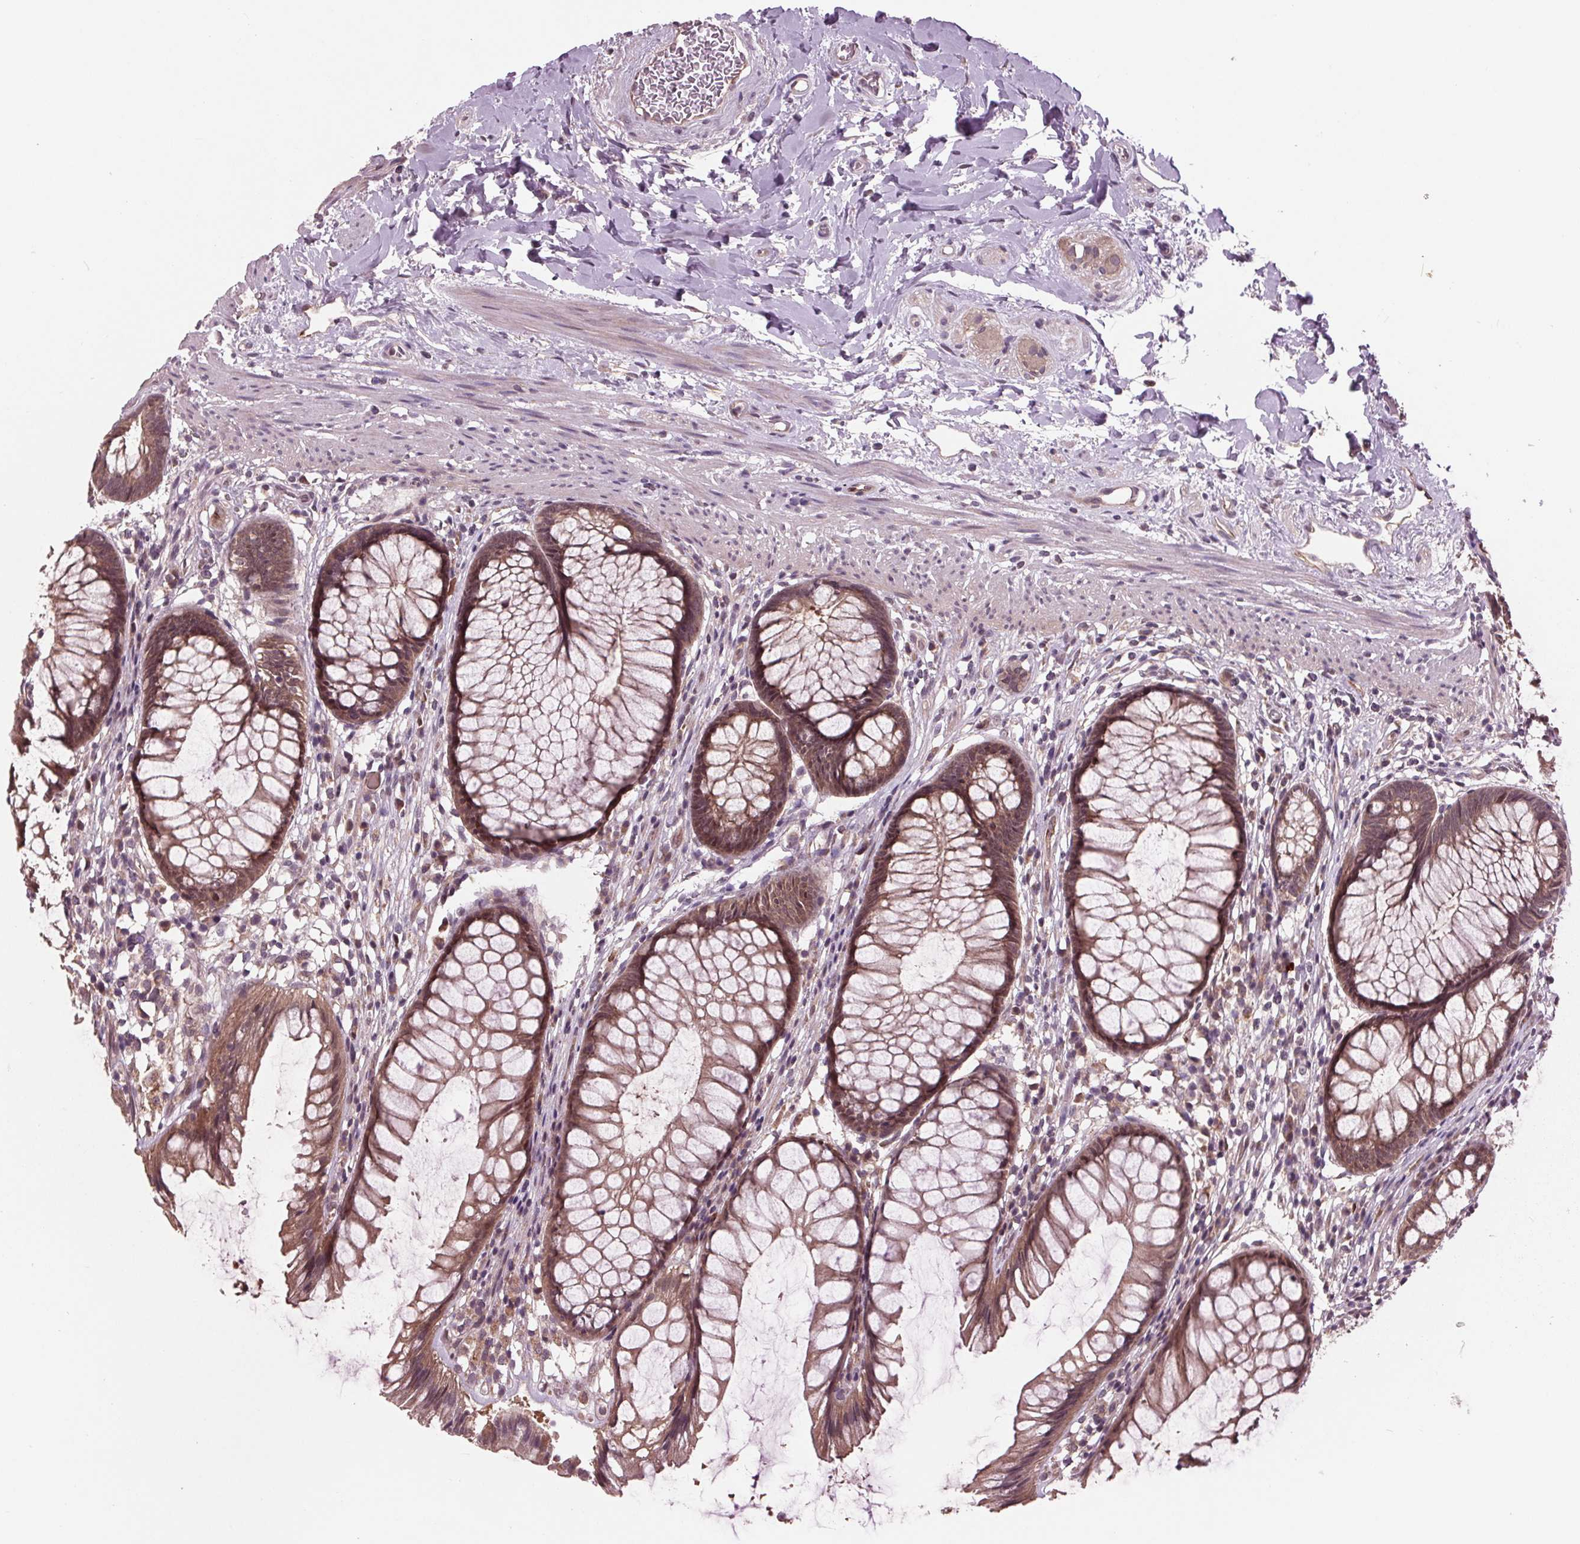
{"staining": {"intensity": "moderate", "quantity": ">75%", "location": "cytoplasmic/membranous"}, "tissue": "rectum", "cell_type": "Glandular cells", "image_type": "normal", "snomed": [{"axis": "morphology", "description": "Normal tissue, NOS"}, {"axis": "topography", "description": "Smooth muscle"}, {"axis": "topography", "description": "Rectum"}], "caption": "High-power microscopy captured an immunohistochemistry (IHC) image of unremarkable rectum, revealing moderate cytoplasmic/membranous staining in approximately >75% of glandular cells.", "gene": "MAPK8", "patient": {"sex": "male", "age": 53}}